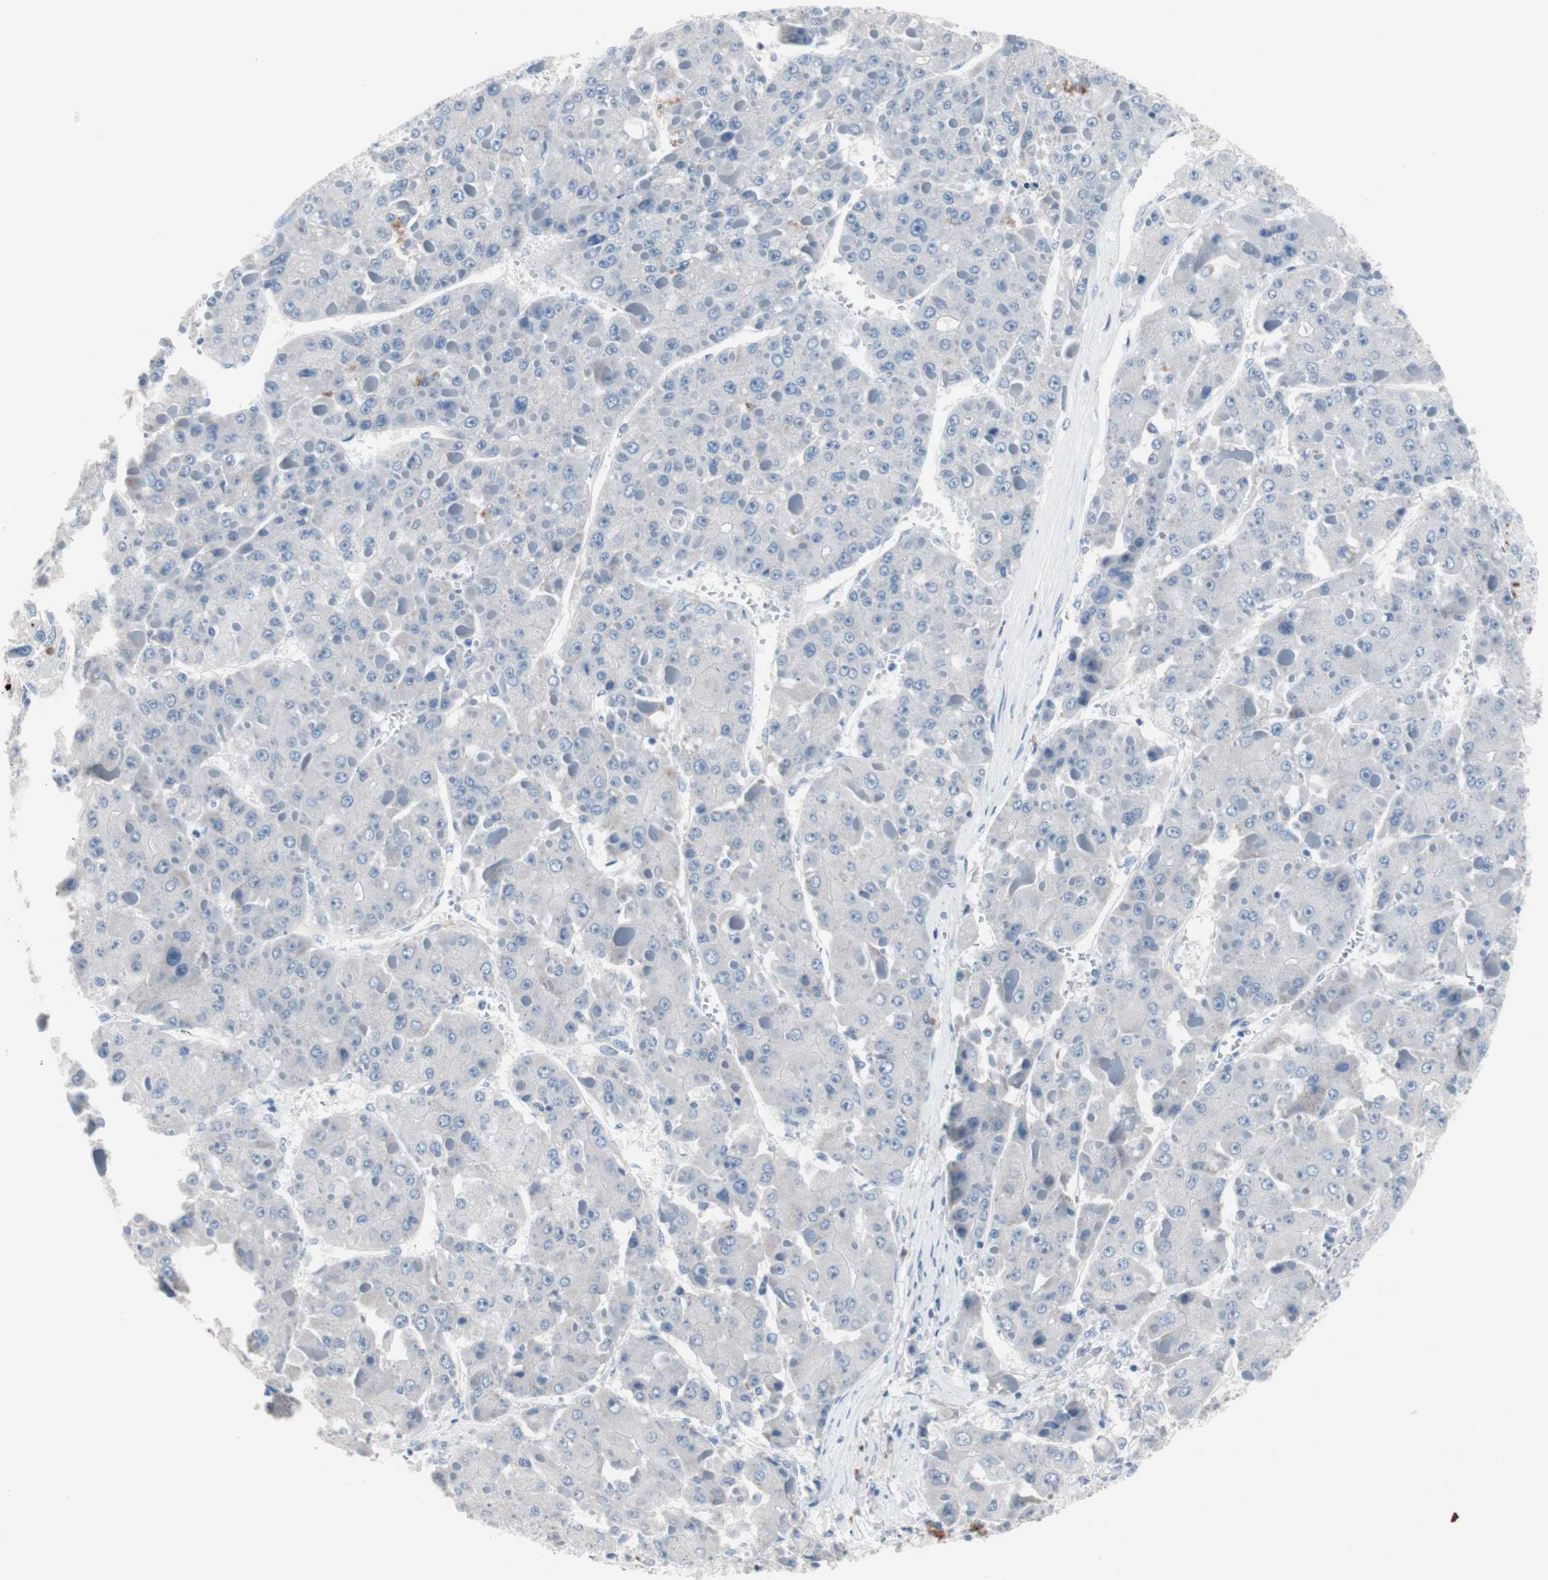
{"staining": {"intensity": "negative", "quantity": "none", "location": "none"}, "tissue": "liver cancer", "cell_type": "Tumor cells", "image_type": "cancer", "snomed": [{"axis": "morphology", "description": "Carcinoma, Hepatocellular, NOS"}, {"axis": "topography", "description": "Liver"}], "caption": "Immunohistochemistry (IHC) micrograph of human liver cancer stained for a protein (brown), which displays no staining in tumor cells.", "gene": "ULBP1", "patient": {"sex": "female", "age": 73}}